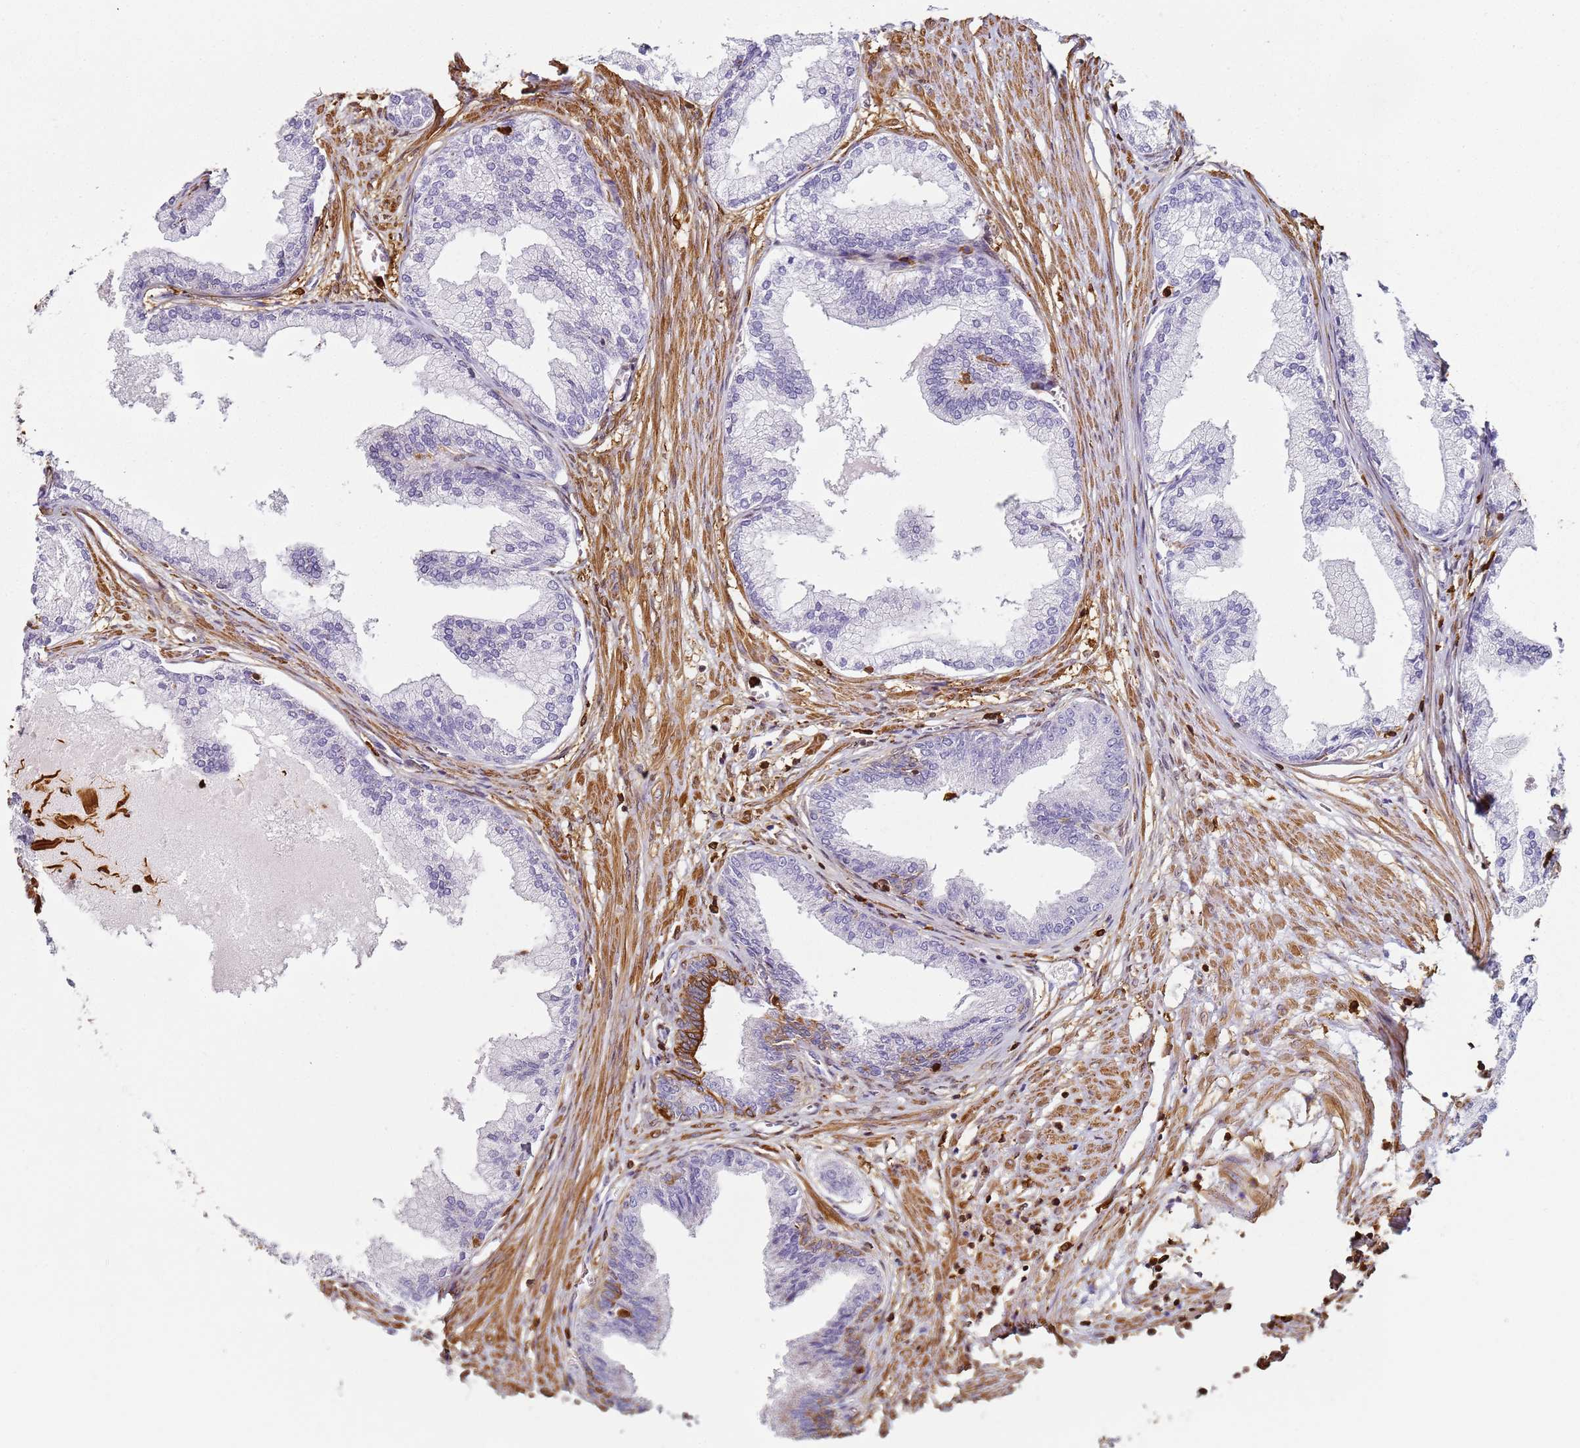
{"staining": {"intensity": "negative", "quantity": "none", "location": "none"}, "tissue": "prostate cancer", "cell_type": "Tumor cells", "image_type": "cancer", "snomed": [{"axis": "morphology", "description": "Adenocarcinoma, Low grade"}, {"axis": "topography", "description": "Prostate"}], "caption": "Tumor cells show no significant staining in prostate cancer (low-grade adenocarcinoma).", "gene": "S100A4", "patient": {"sex": "male", "age": 63}}